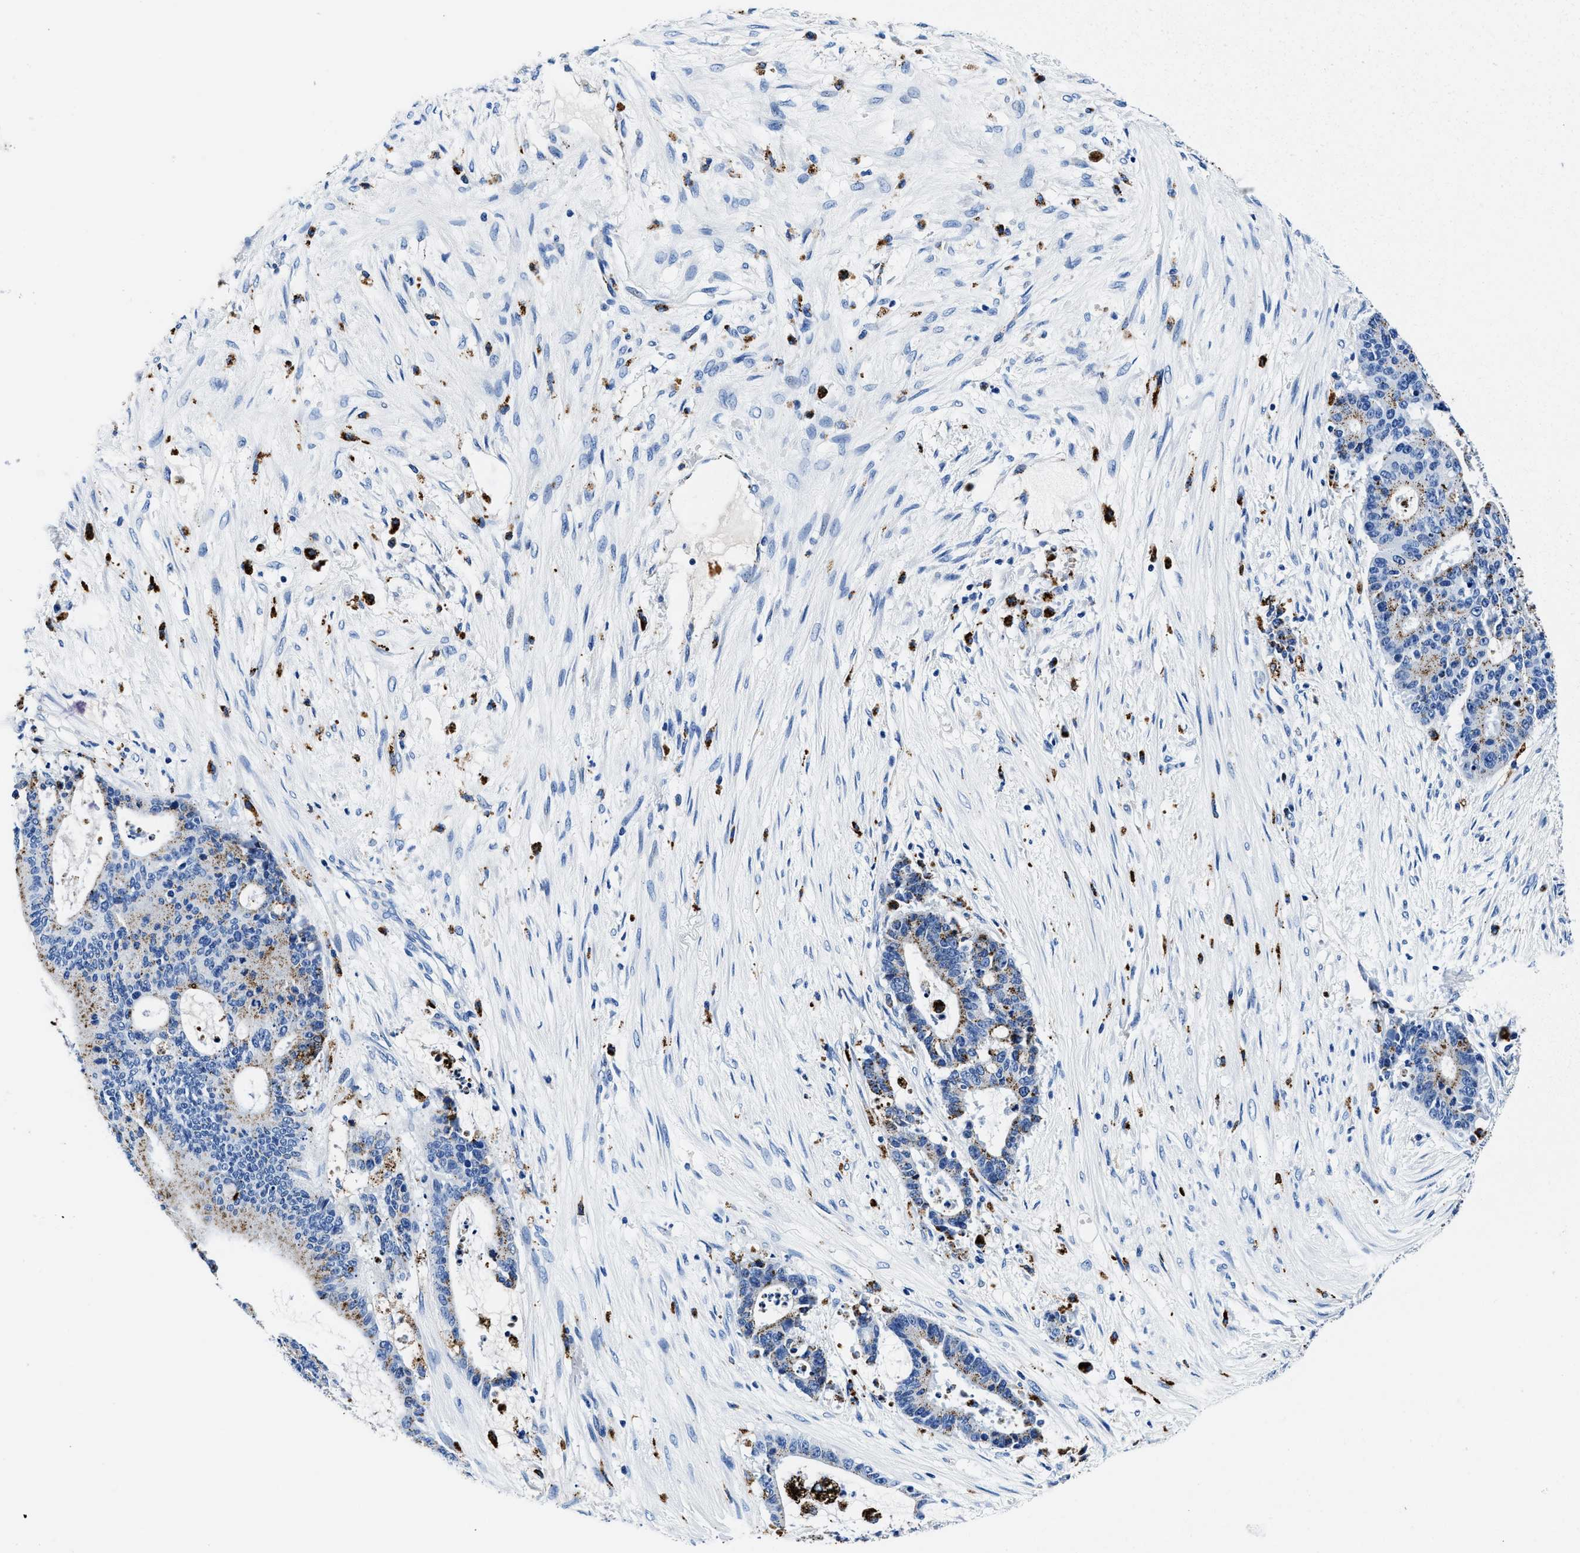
{"staining": {"intensity": "moderate", "quantity": "25%-75%", "location": "cytoplasmic/membranous"}, "tissue": "liver cancer", "cell_type": "Tumor cells", "image_type": "cancer", "snomed": [{"axis": "morphology", "description": "Cholangiocarcinoma"}, {"axis": "topography", "description": "Liver"}], "caption": "An IHC image of tumor tissue is shown. Protein staining in brown shows moderate cytoplasmic/membranous positivity in liver cholangiocarcinoma within tumor cells.", "gene": "OR14K1", "patient": {"sex": "female", "age": 73}}